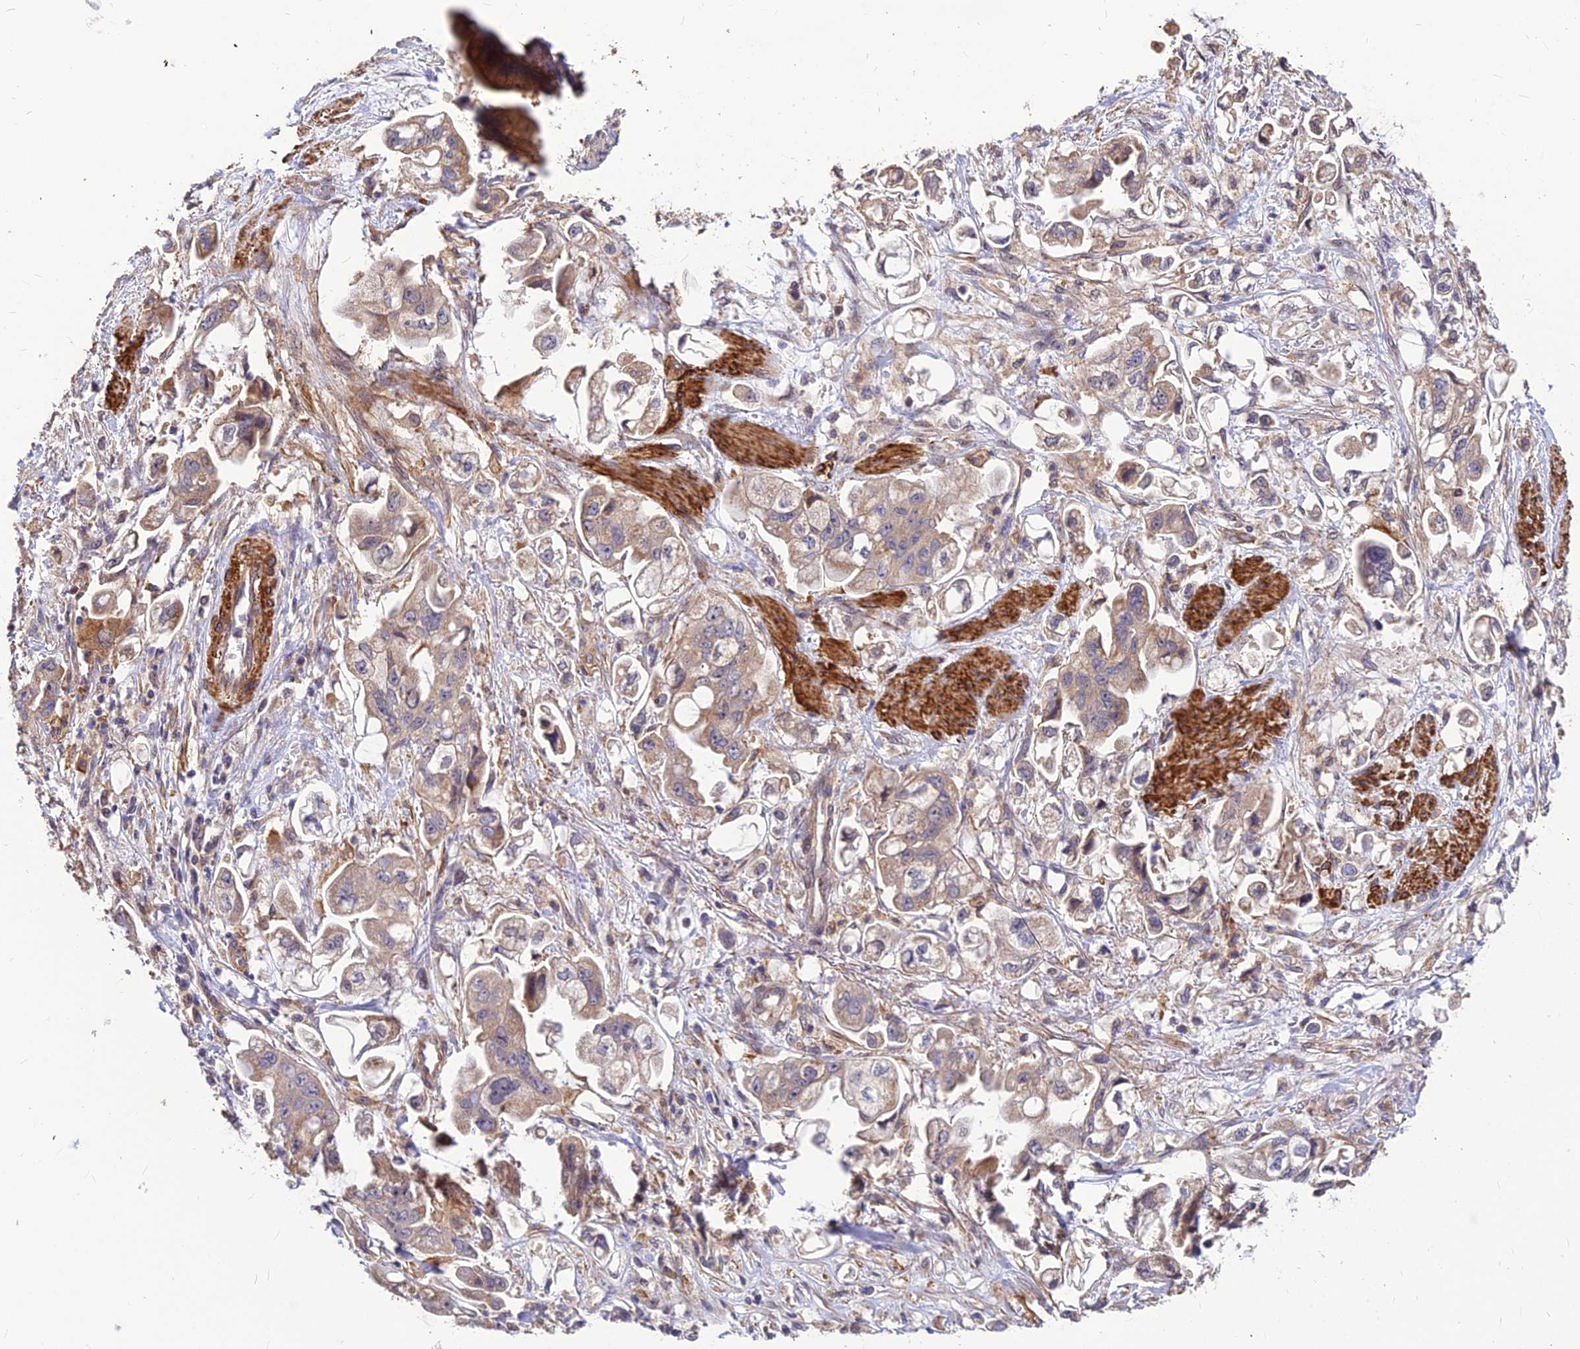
{"staining": {"intensity": "weak", "quantity": "25%-75%", "location": "cytoplasmic/membranous"}, "tissue": "stomach cancer", "cell_type": "Tumor cells", "image_type": "cancer", "snomed": [{"axis": "morphology", "description": "Adenocarcinoma, NOS"}, {"axis": "topography", "description": "Stomach"}], "caption": "The photomicrograph reveals a brown stain indicating the presence of a protein in the cytoplasmic/membranous of tumor cells in stomach adenocarcinoma.", "gene": "LEKR1", "patient": {"sex": "male", "age": 62}}